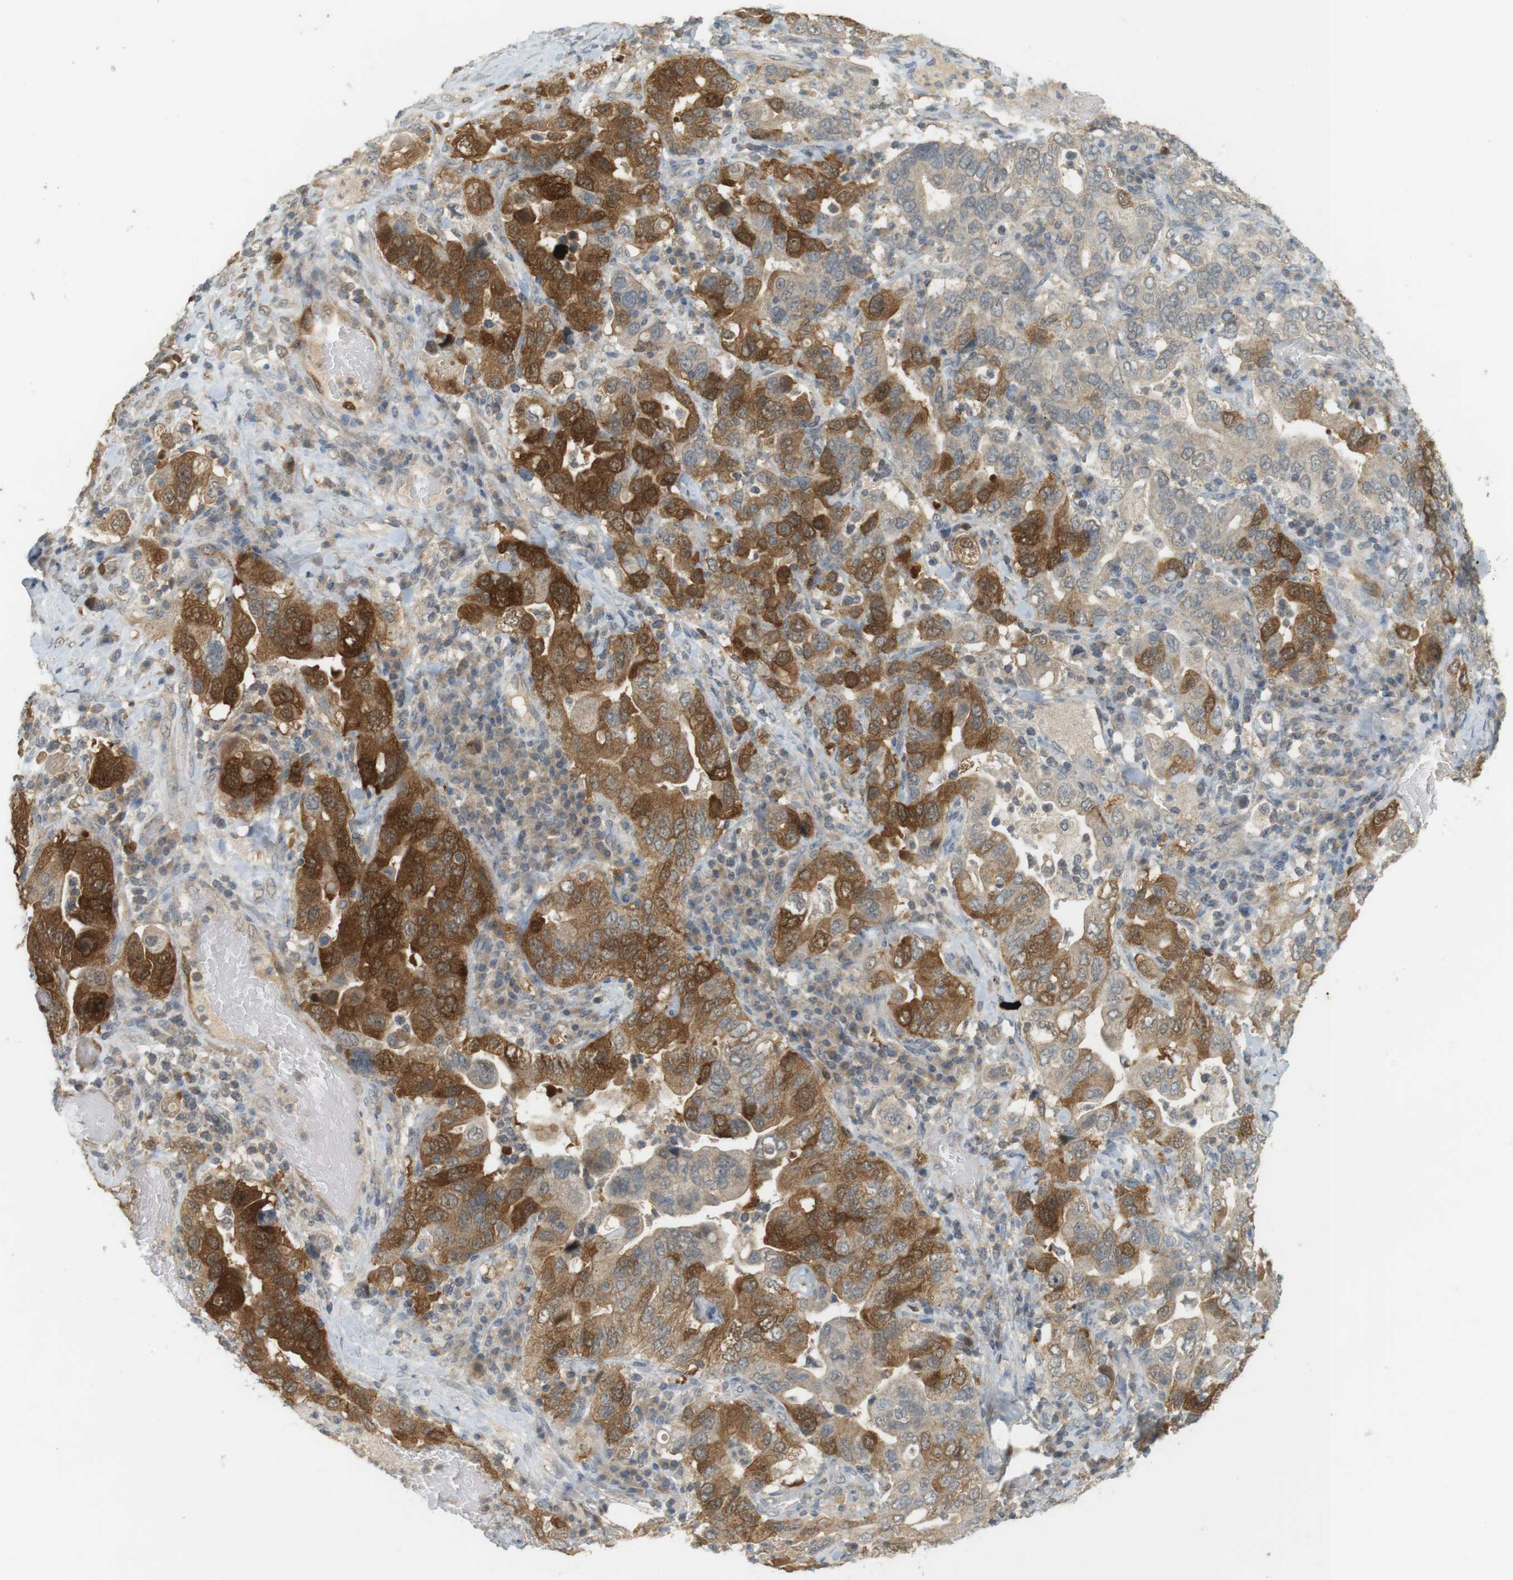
{"staining": {"intensity": "strong", "quantity": "25%-75%", "location": "cytoplasmic/membranous"}, "tissue": "stomach cancer", "cell_type": "Tumor cells", "image_type": "cancer", "snomed": [{"axis": "morphology", "description": "Adenocarcinoma, NOS"}, {"axis": "topography", "description": "Stomach, upper"}], "caption": "A brown stain labels strong cytoplasmic/membranous positivity of a protein in human stomach cancer (adenocarcinoma) tumor cells. The protein of interest is shown in brown color, while the nuclei are stained blue.", "gene": "TTK", "patient": {"sex": "male", "age": 62}}